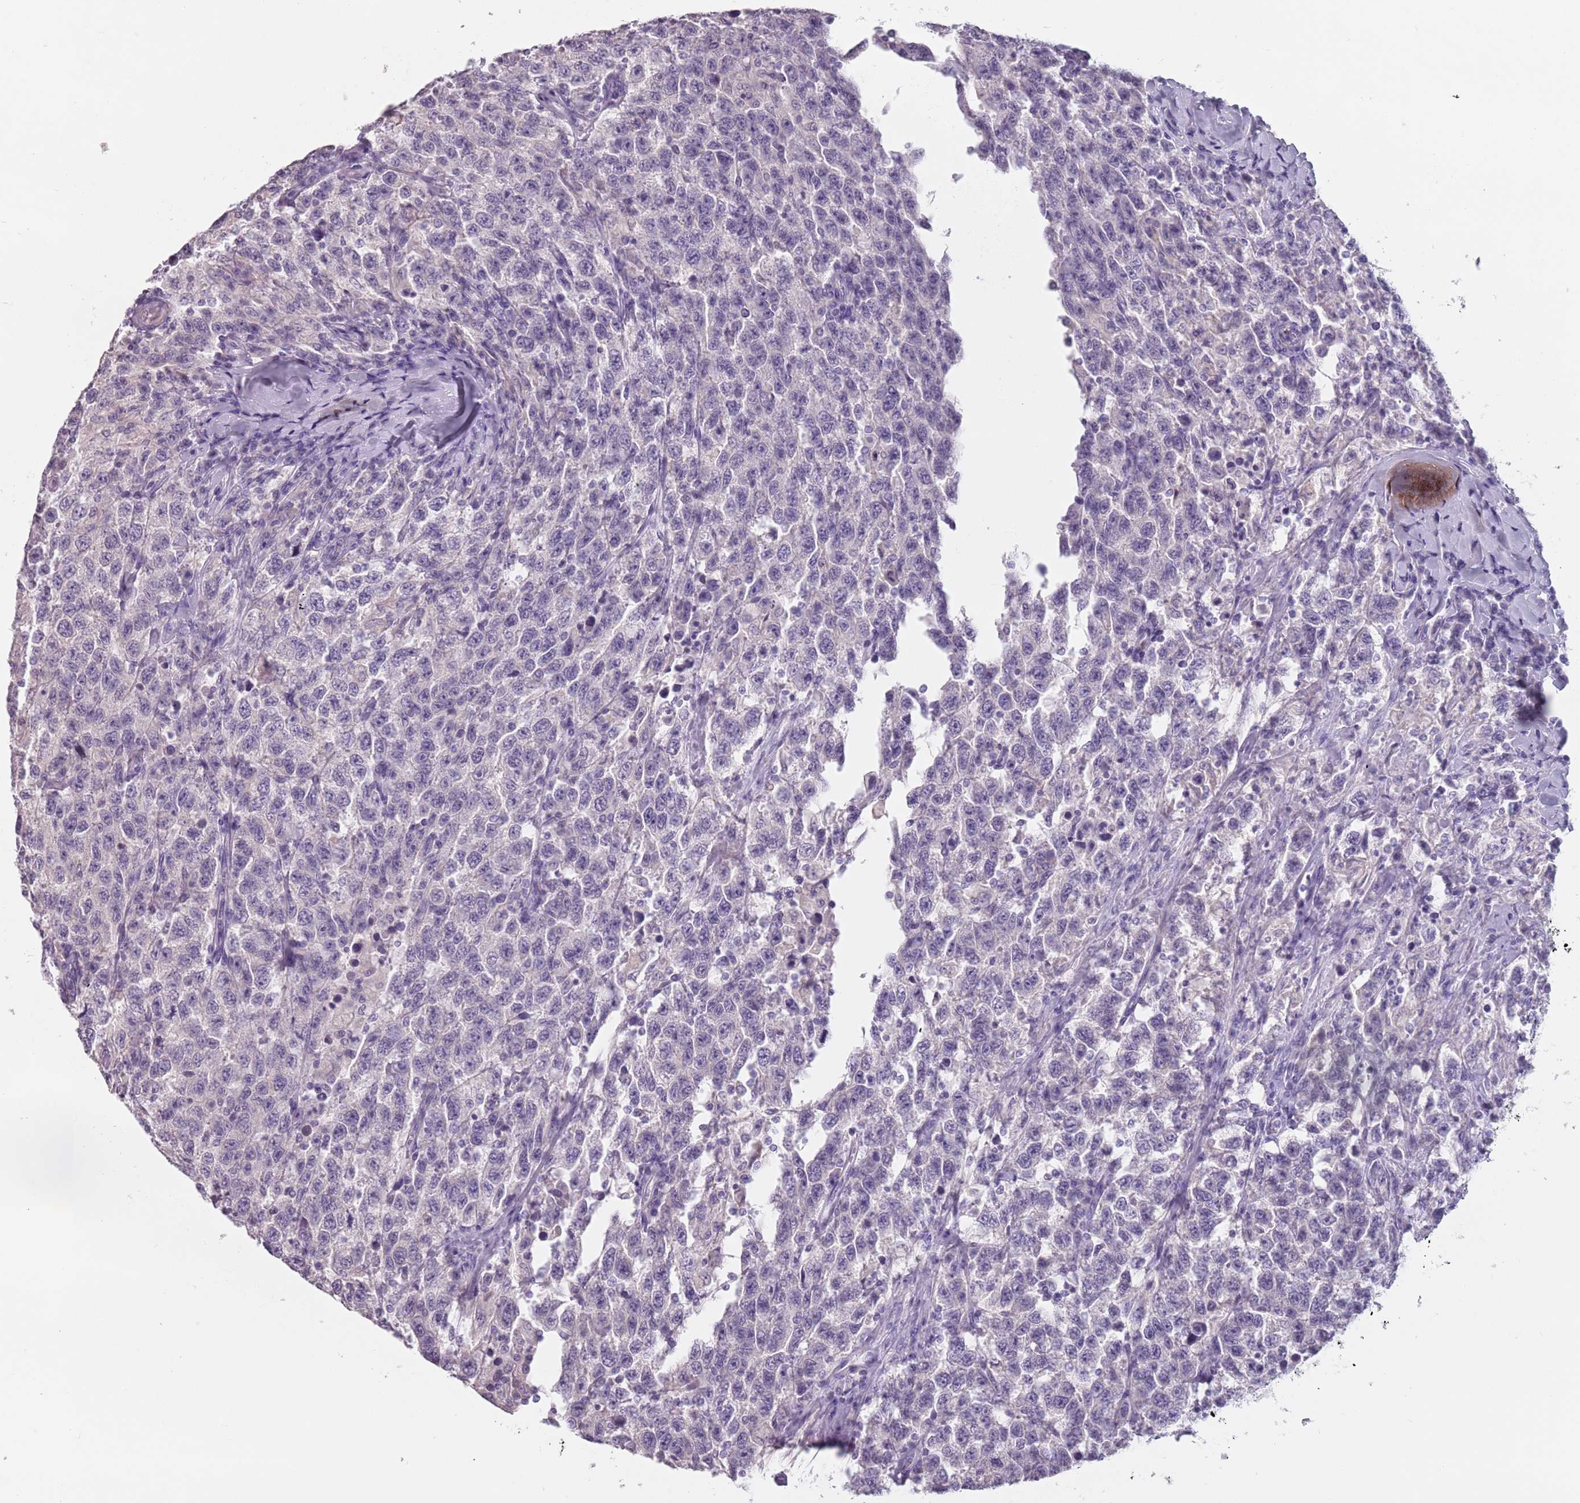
{"staining": {"intensity": "negative", "quantity": "none", "location": "none"}, "tissue": "testis cancer", "cell_type": "Tumor cells", "image_type": "cancer", "snomed": [{"axis": "morphology", "description": "Seminoma, NOS"}, {"axis": "topography", "description": "Testis"}], "caption": "Testis cancer was stained to show a protein in brown. There is no significant expression in tumor cells. (DAB immunohistochemistry with hematoxylin counter stain).", "gene": "ZNF584", "patient": {"sex": "male", "age": 65}}